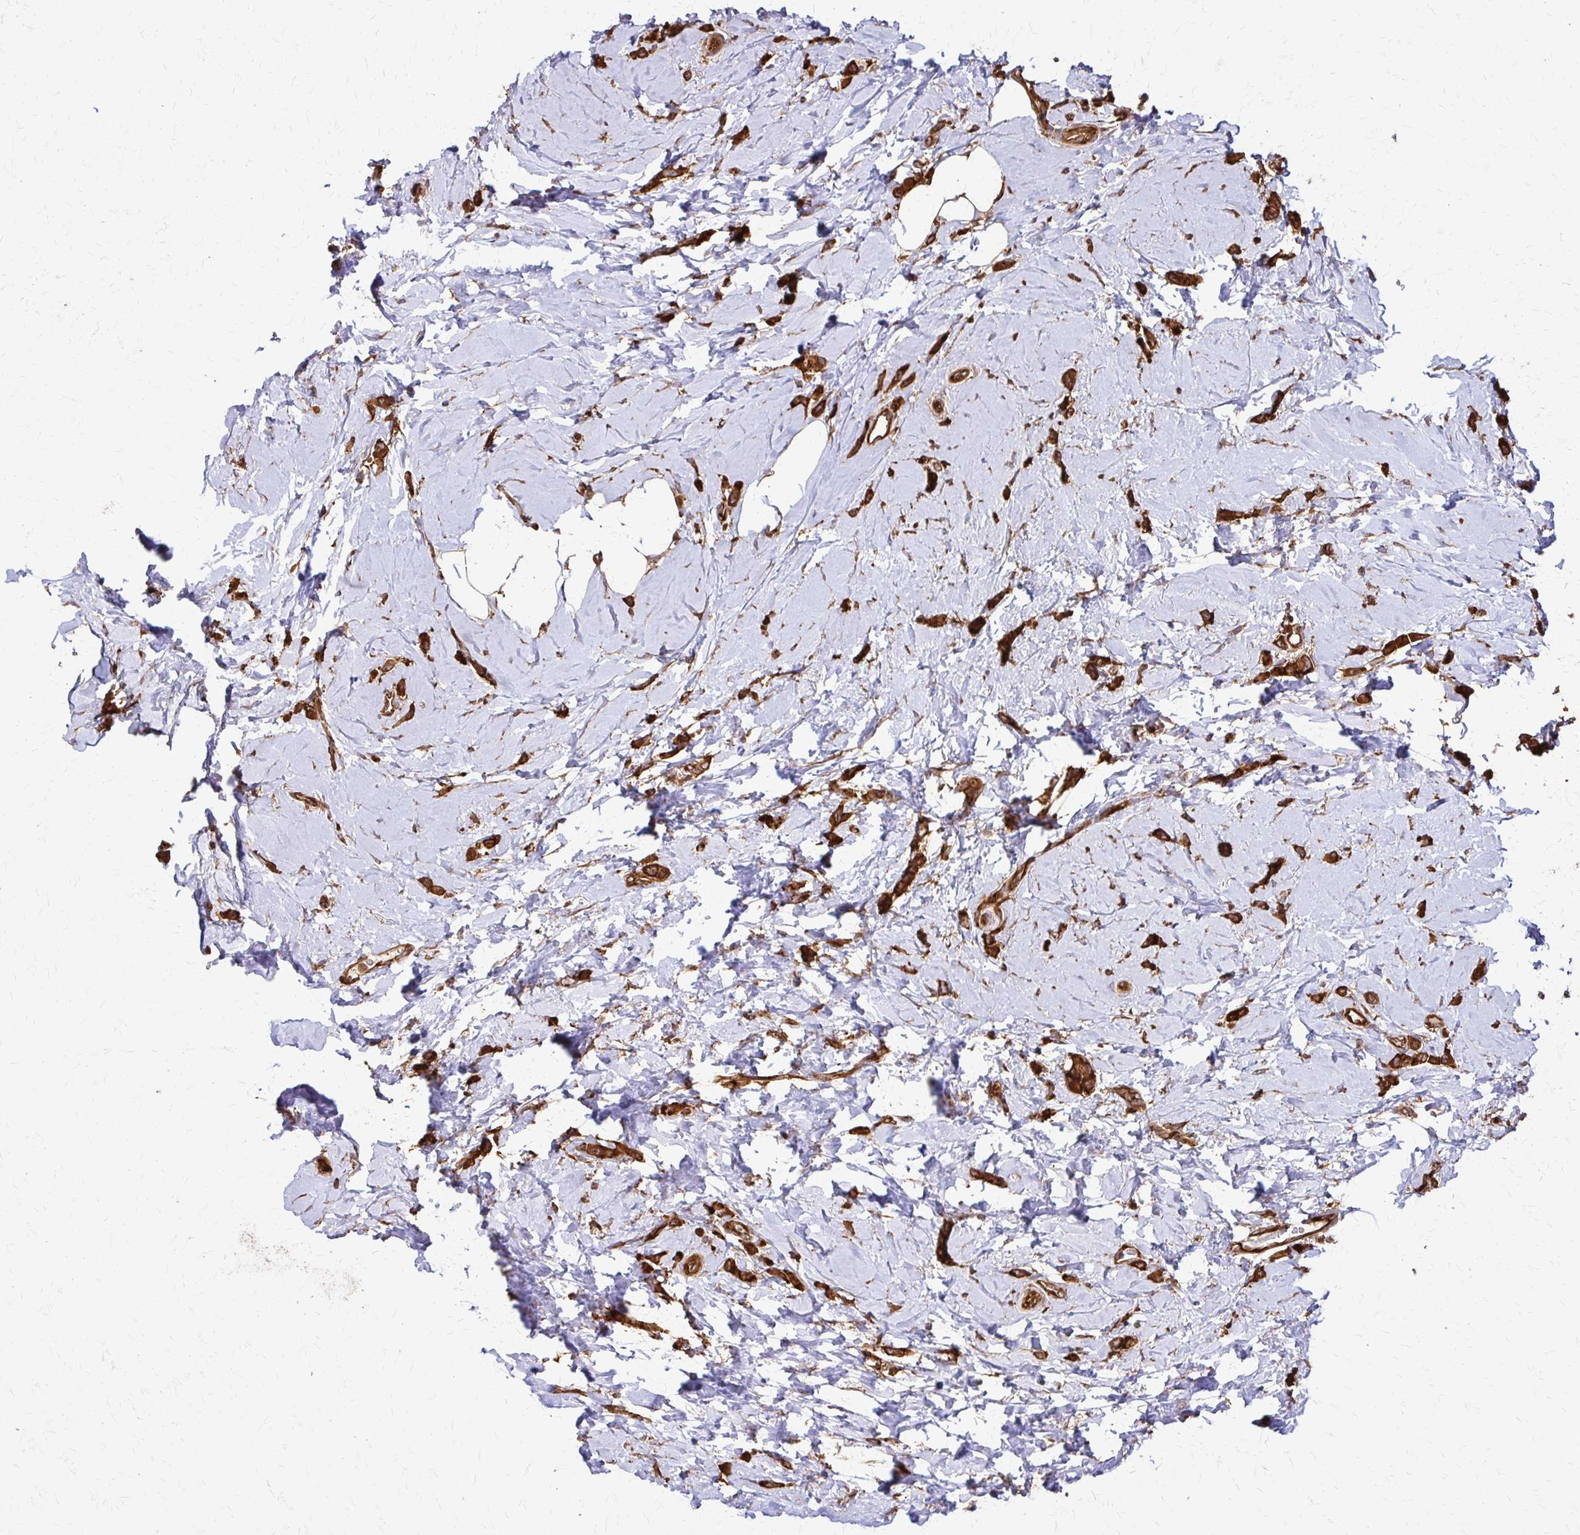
{"staining": {"intensity": "strong", "quantity": ">75%", "location": "cytoplasmic/membranous"}, "tissue": "breast cancer", "cell_type": "Tumor cells", "image_type": "cancer", "snomed": [{"axis": "morphology", "description": "Lobular carcinoma"}, {"axis": "topography", "description": "Breast"}], "caption": "About >75% of tumor cells in lobular carcinoma (breast) demonstrate strong cytoplasmic/membranous protein positivity as visualized by brown immunohistochemical staining.", "gene": "EEF2", "patient": {"sex": "female", "age": 66}}